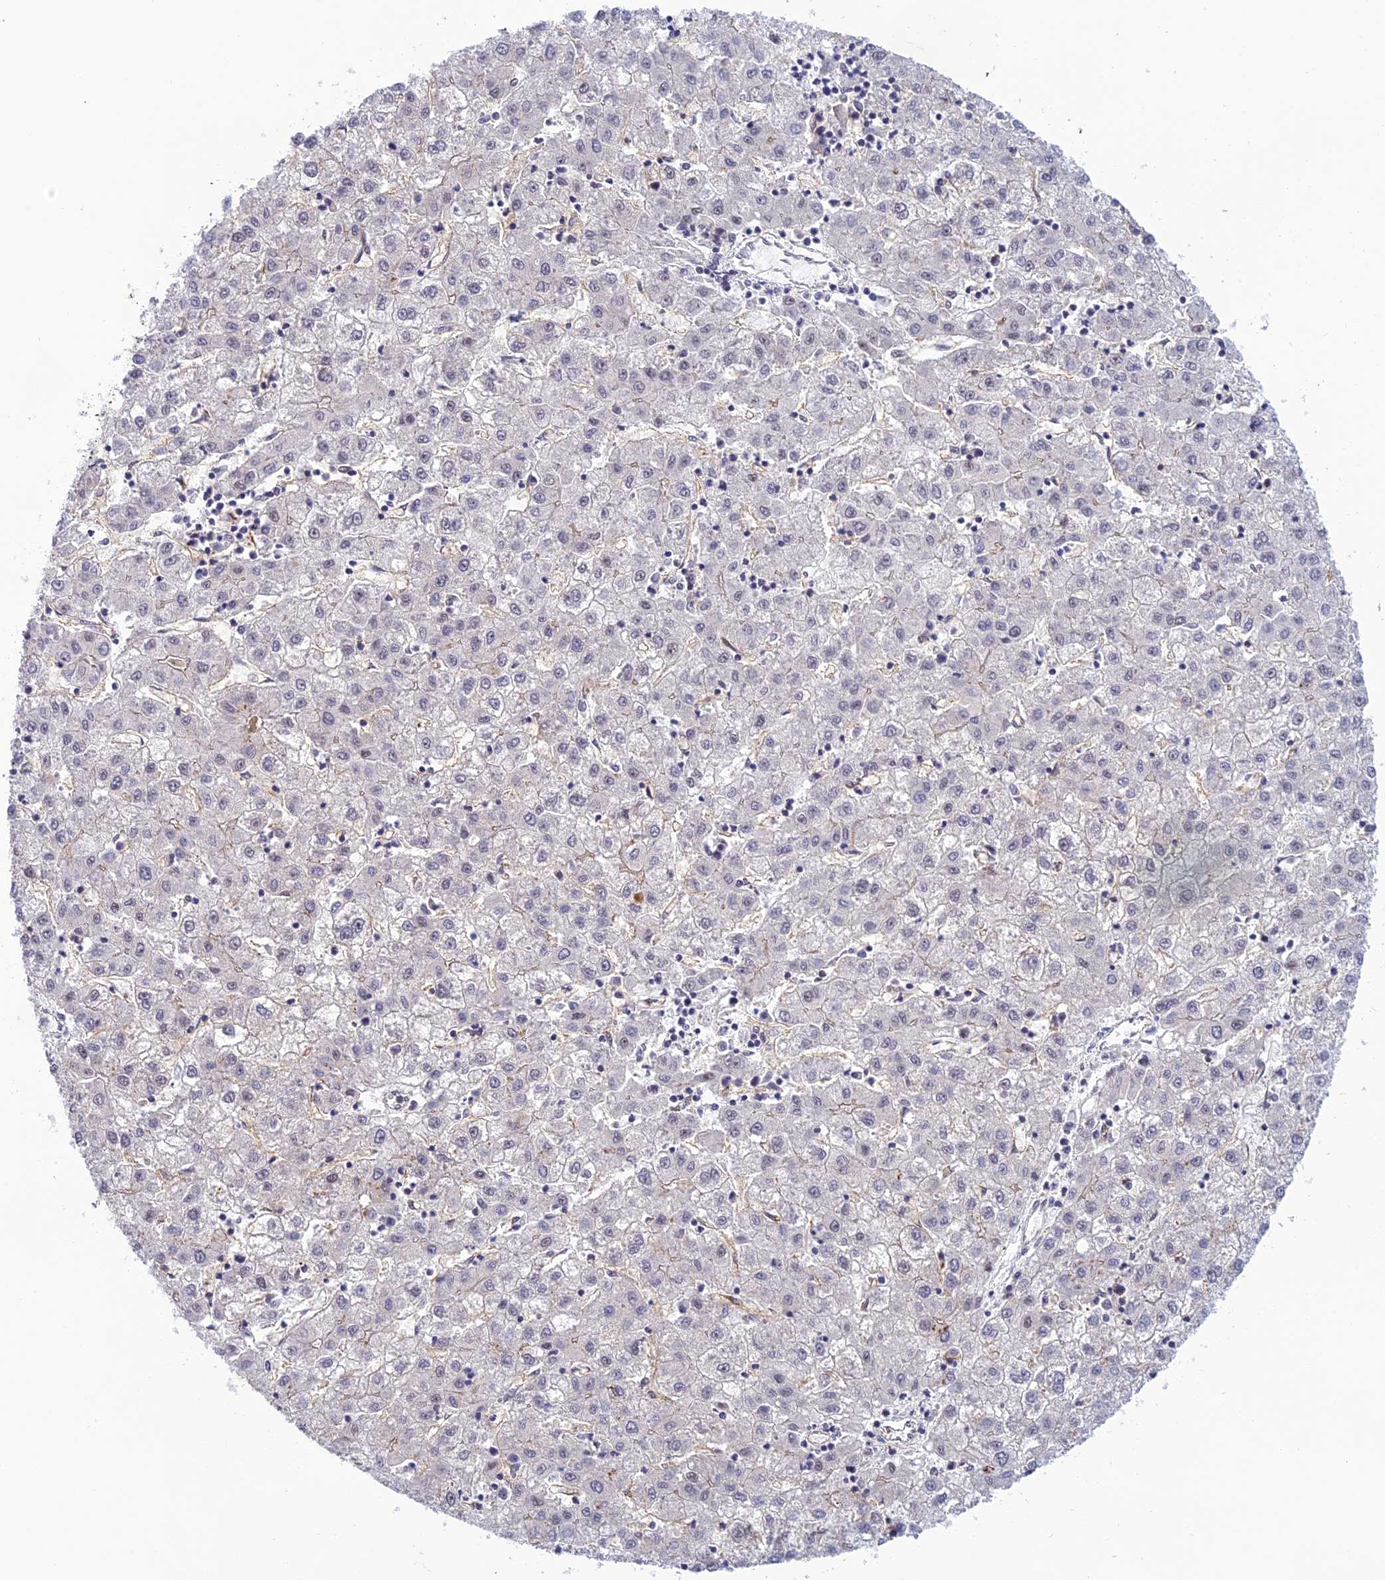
{"staining": {"intensity": "negative", "quantity": "none", "location": "none"}, "tissue": "liver cancer", "cell_type": "Tumor cells", "image_type": "cancer", "snomed": [{"axis": "morphology", "description": "Carcinoma, Hepatocellular, NOS"}, {"axis": "topography", "description": "Liver"}], "caption": "Histopathology image shows no significant protein expression in tumor cells of liver cancer.", "gene": "RANBP3", "patient": {"sex": "male", "age": 72}}